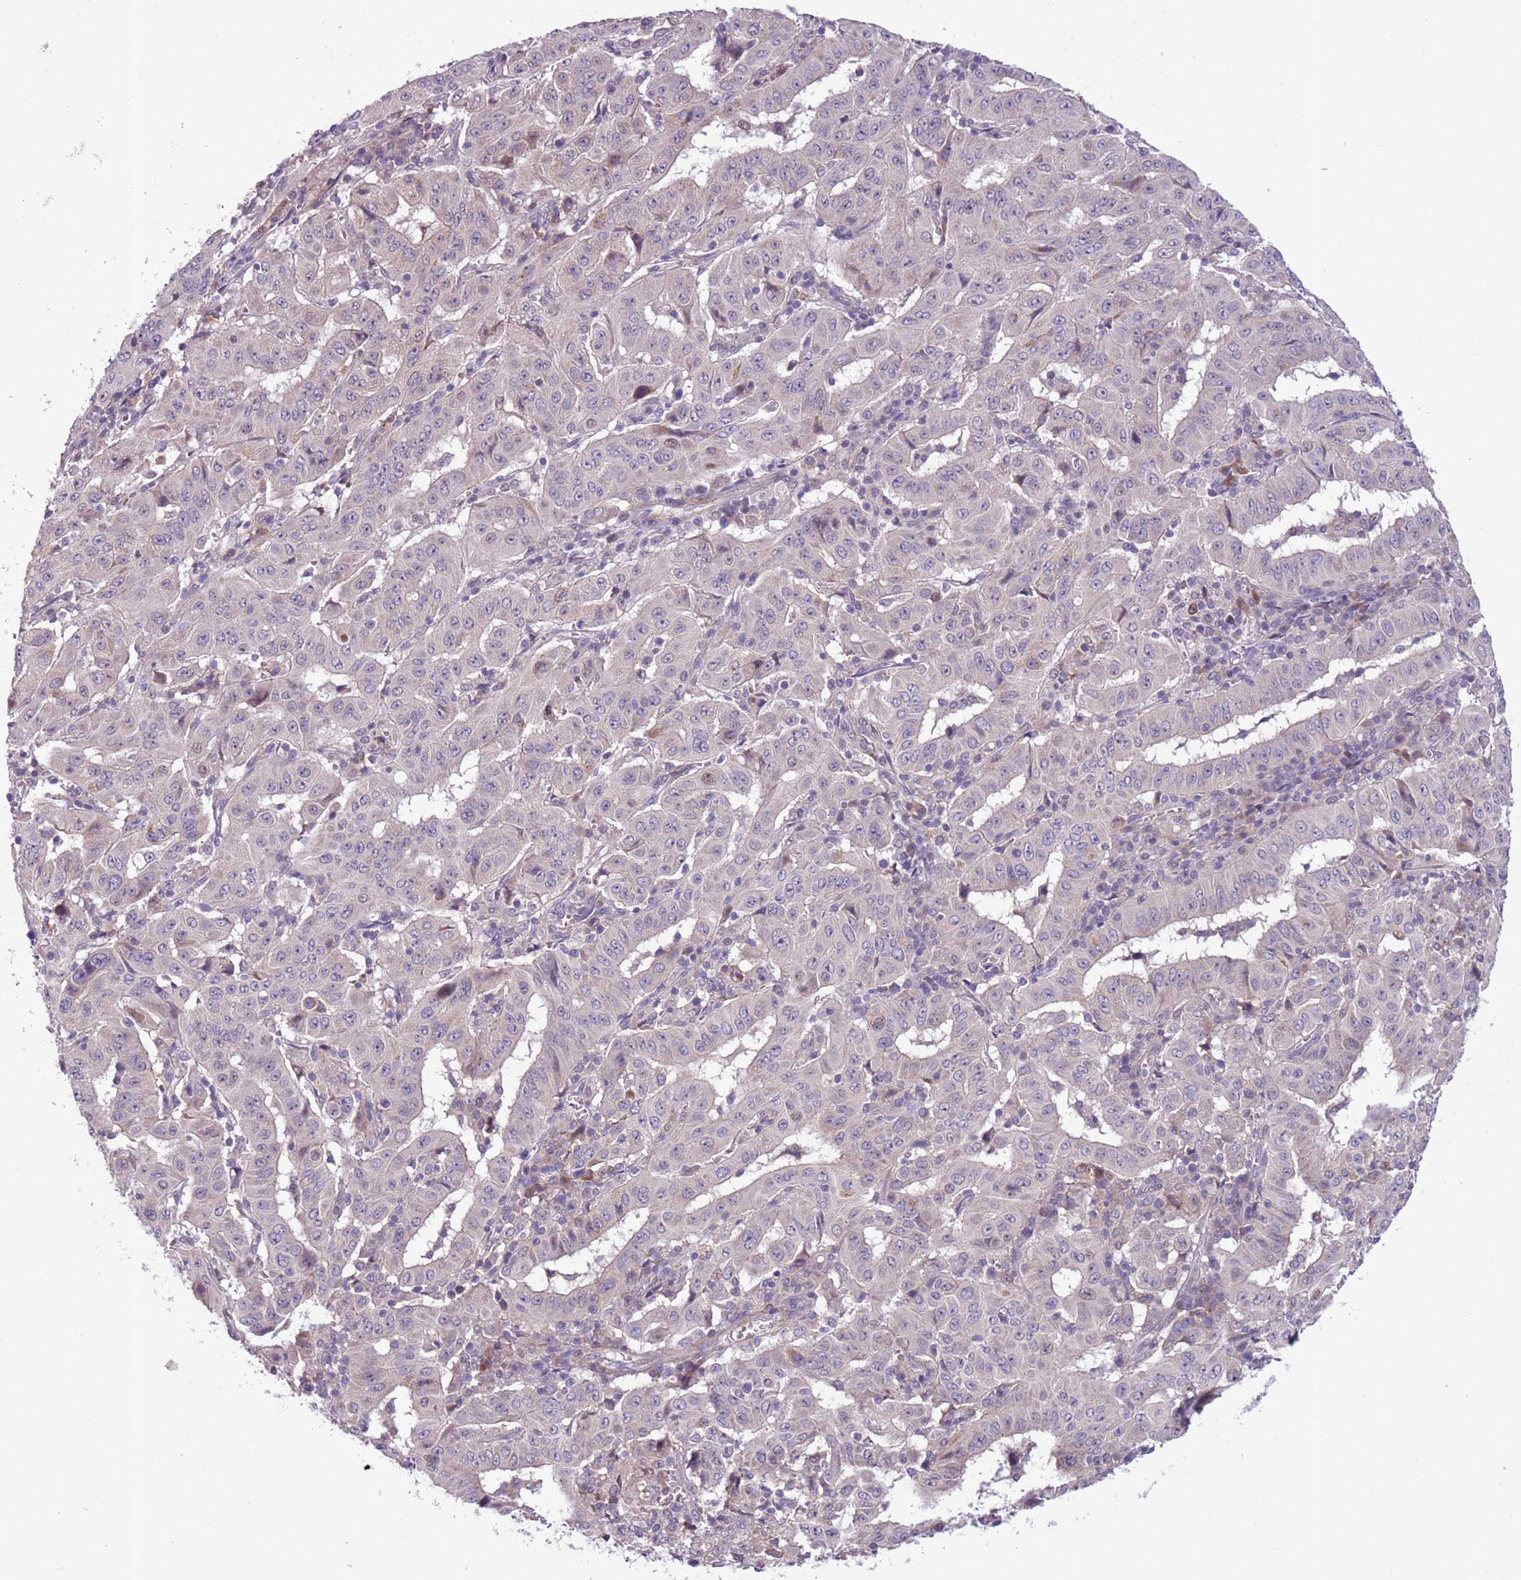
{"staining": {"intensity": "negative", "quantity": "none", "location": "none"}, "tissue": "pancreatic cancer", "cell_type": "Tumor cells", "image_type": "cancer", "snomed": [{"axis": "morphology", "description": "Adenocarcinoma, NOS"}, {"axis": "topography", "description": "Pancreas"}], "caption": "Immunohistochemical staining of pancreatic adenocarcinoma displays no significant positivity in tumor cells. (Brightfield microscopy of DAB (3,3'-diaminobenzidine) immunohistochemistry (IHC) at high magnification).", "gene": "JAML", "patient": {"sex": "male", "age": 63}}